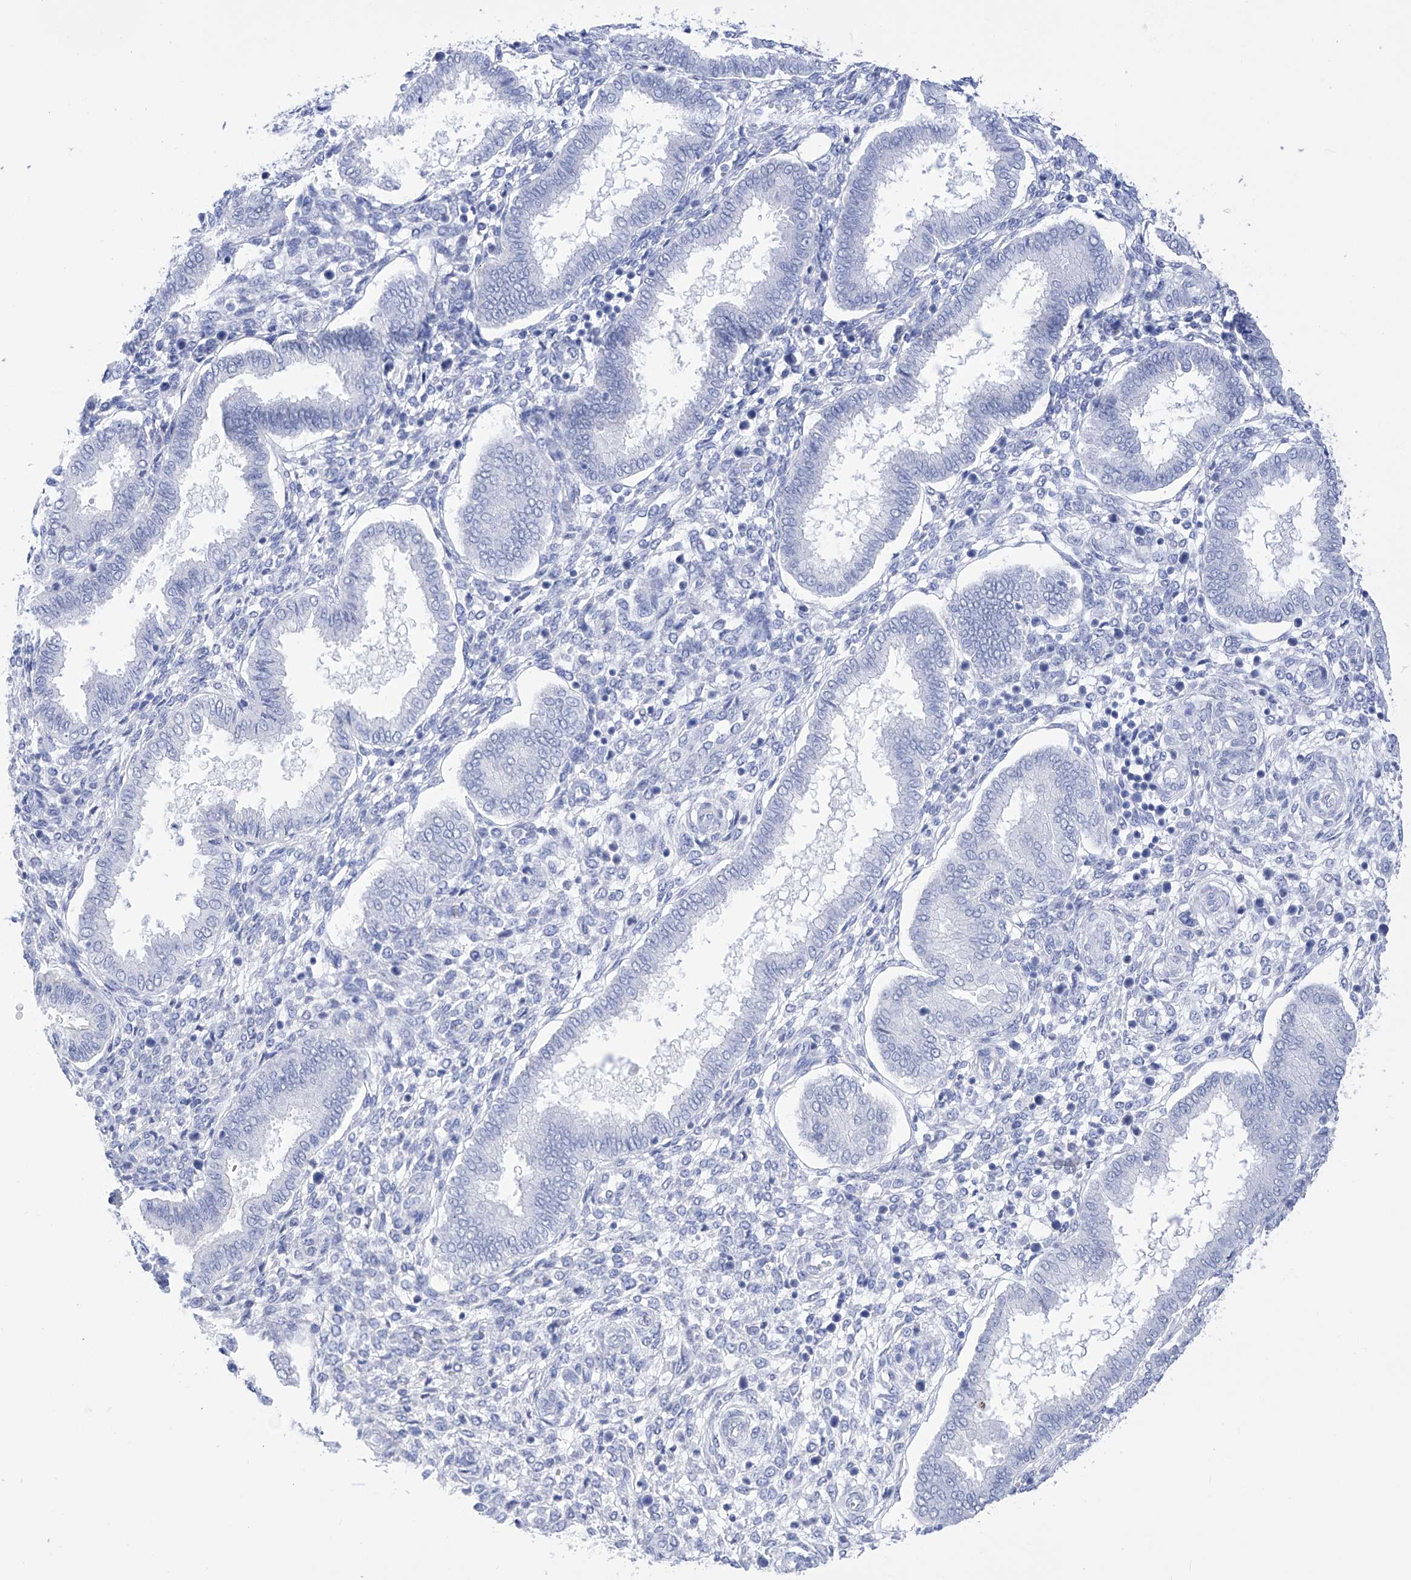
{"staining": {"intensity": "negative", "quantity": "none", "location": "none"}, "tissue": "endometrium", "cell_type": "Cells in endometrial stroma", "image_type": "normal", "snomed": [{"axis": "morphology", "description": "Normal tissue, NOS"}, {"axis": "topography", "description": "Endometrium"}], "caption": "Immunohistochemical staining of benign human endometrium demonstrates no significant staining in cells in endometrial stroma. The staining was performed using DAB (3,3'-diaminobenzidine) to visualize the protein expression in brown, while the nuclei were stained in blue with hematoxylin (Magnification: 20x).", "gene": "FLG", "patient": {"sex": "female", "age": 24}}